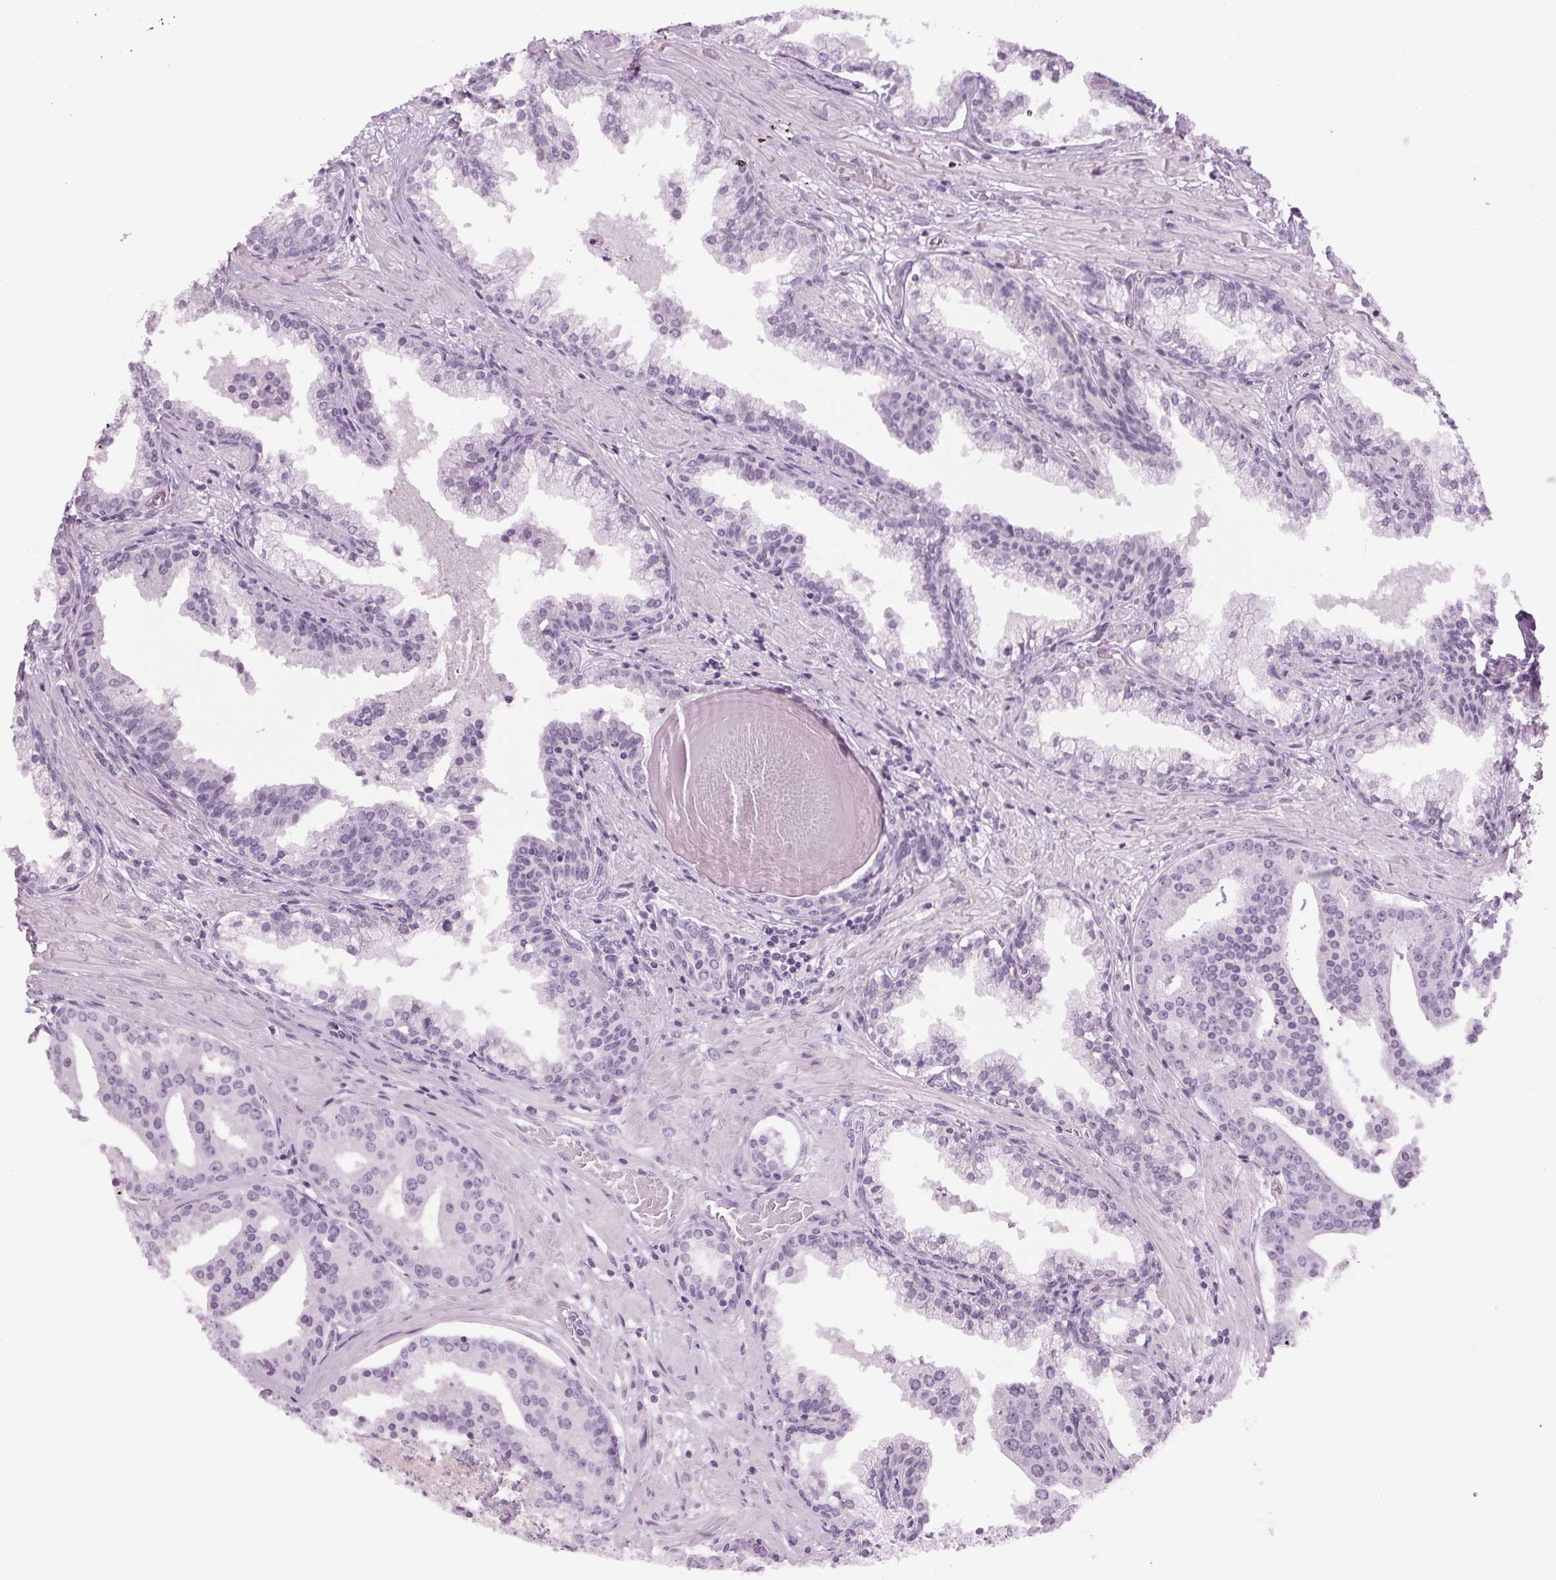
{"staining": {"intensity": "negative", "quantity": "none", "location": "none"}, "tissue": "prostate cancer", "cell_type": "Tumor cells", "image_type": "cancer", "snomed": [{"axis": "morphology", "description": "Adenocarcinoma, NOS"}, {"axis": "topography", "description": "Prostate and seminal vesicle, NOS"}, {"axis": "topography", "description": "Prostate"}], "caption": "The image reveals no staining of tumor cells in prostate cancer.", "gene": "LRP2", "patient": {"sex": "male", "age": 44}}